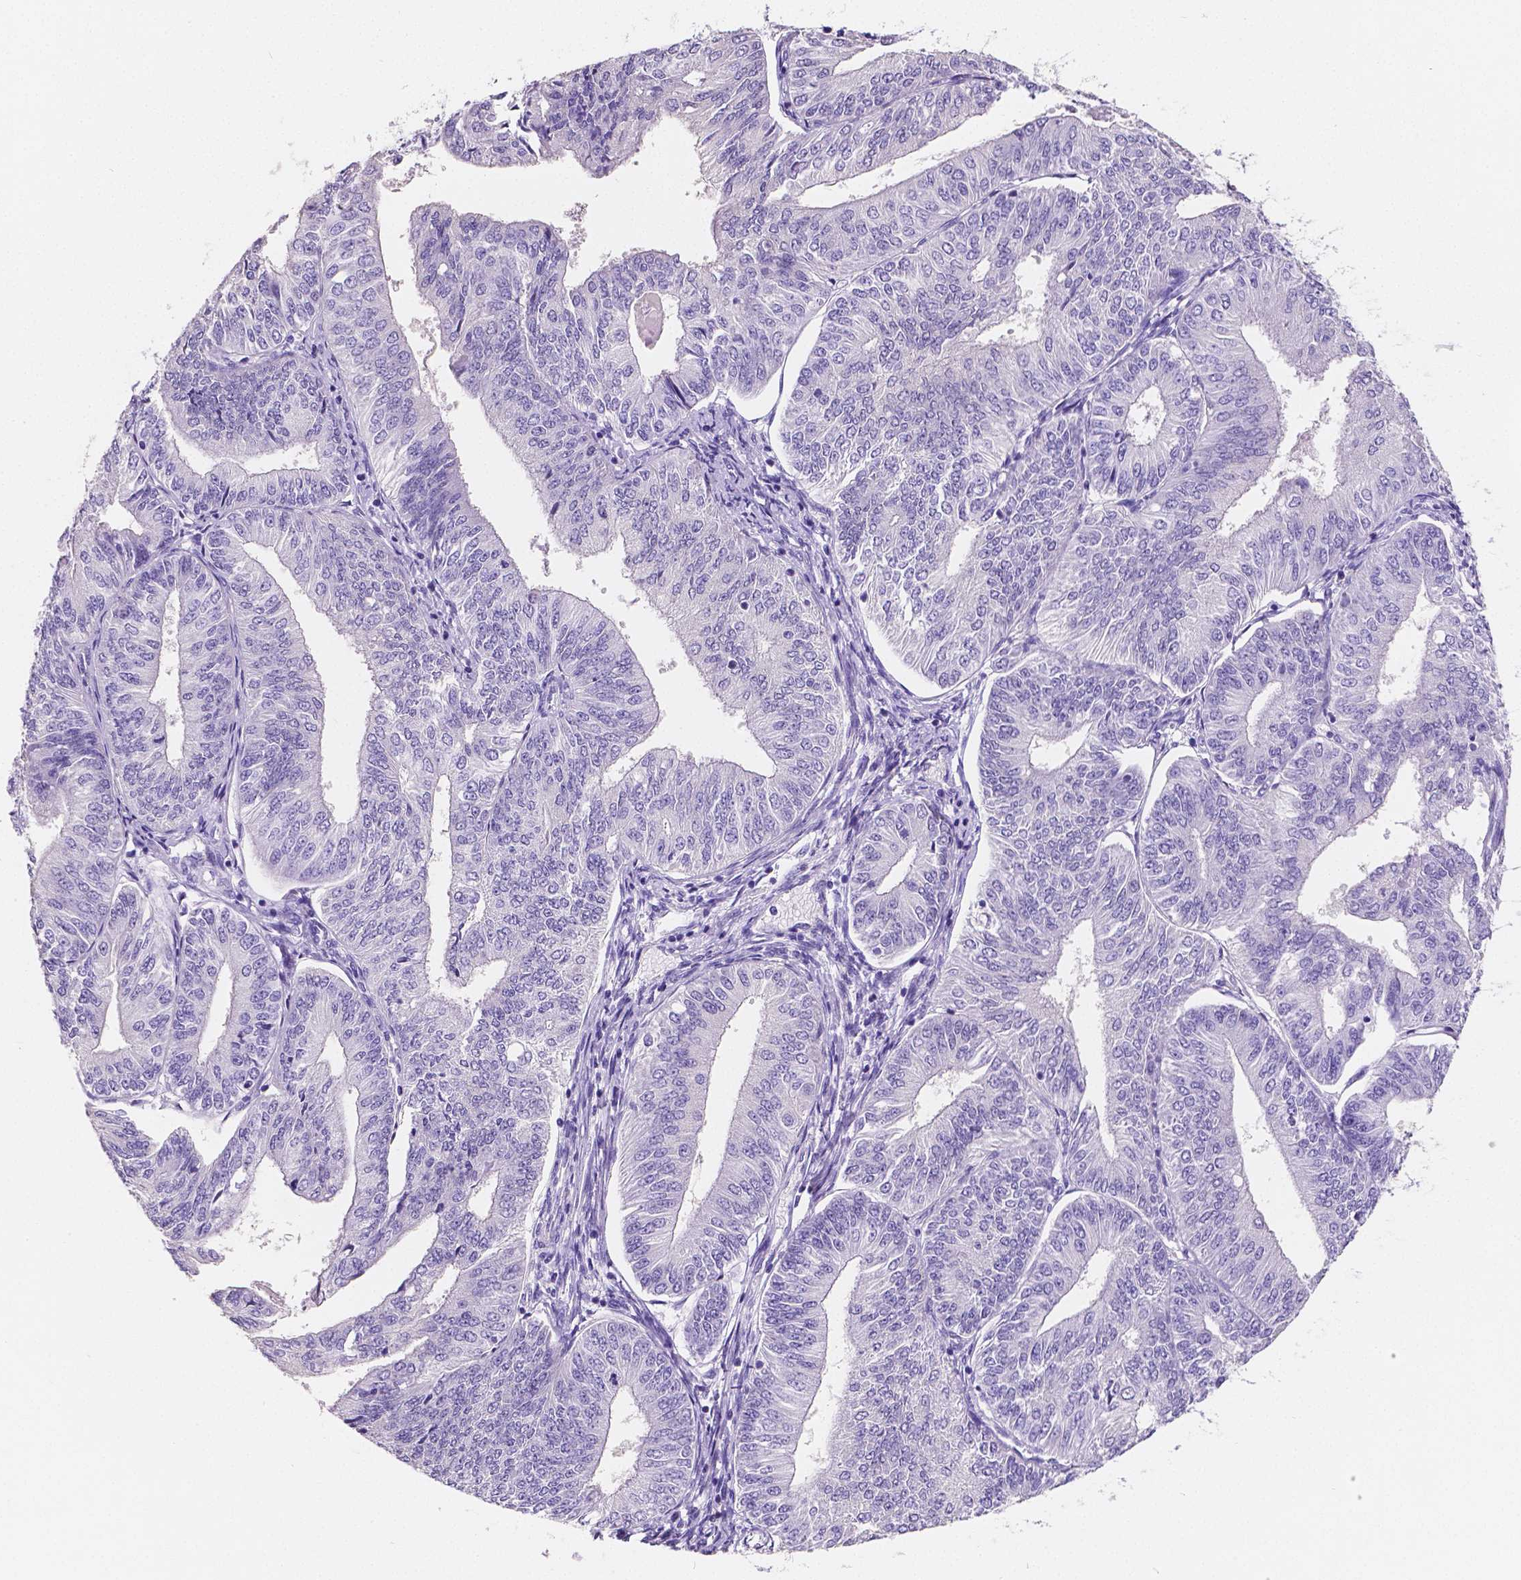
{"staining": {"intensity": "negative", "quantity": "none", "location": "none"}, "tissue": "endometrial cancer", "cell_type": "Tumor cells", "image_type": "cancer", "snomed": [{"axis": "morphology", "description": "Adenocarcinoma, NOS"}, {"axis": "topography", "description": "Endometrium"}], "caption": "Tumor cells show no significant staining in endometrial cancer (adenocarcinoma). Brightfield microscopy of immunohistochemistry (IHC) stained with DAB (brown) and hematoxylin (blue), captured at high magnification.", "gene": "SATB2", "patient": {"sex": "female", "age": 58}}